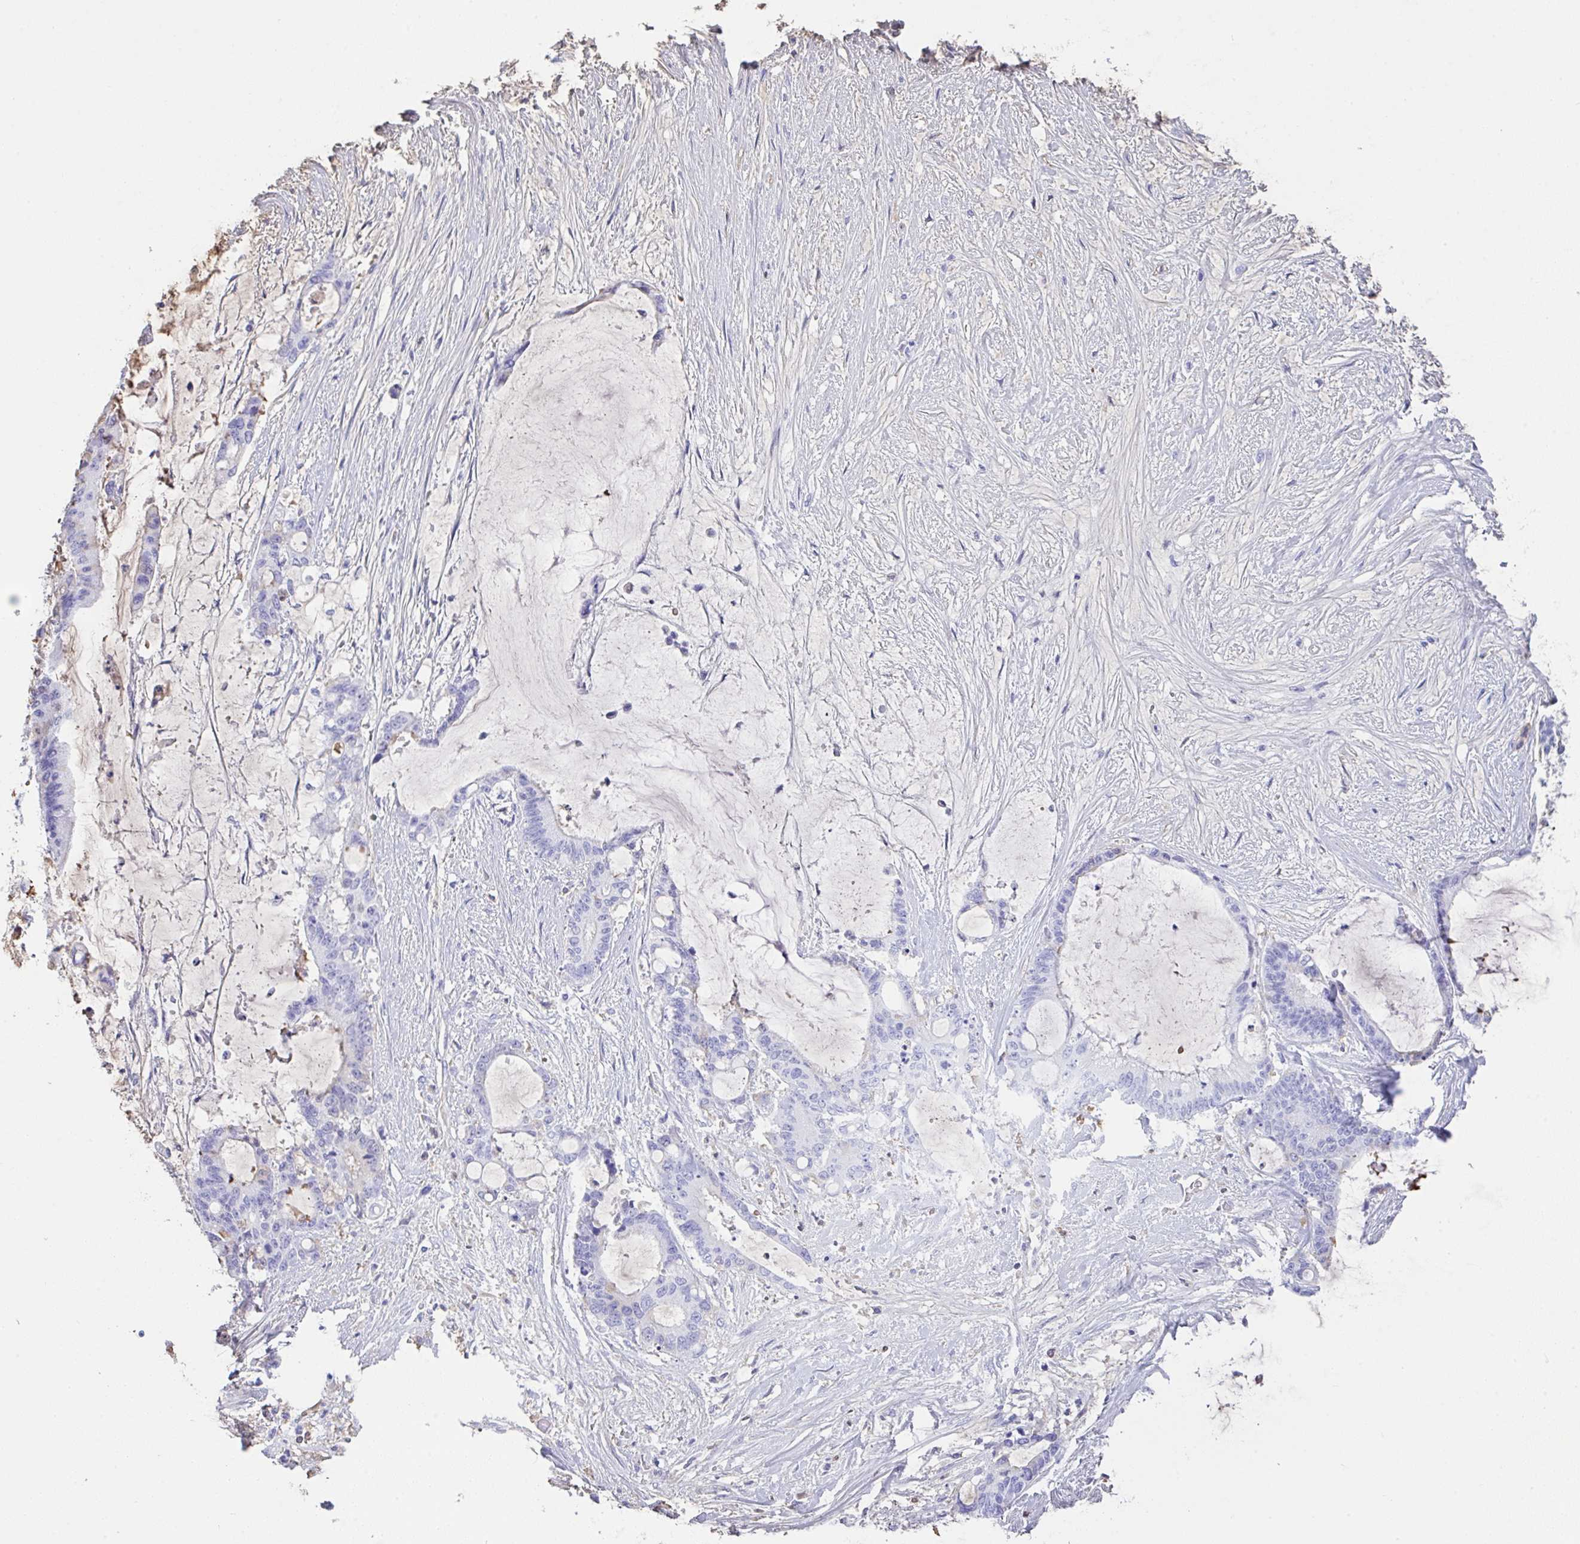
{"staining": {"intensity": "negative", "quantity": "none", "location": "none"}, "tissue": "liver cancer", "cell_type": "Tumor cells", "image_type": "cancer", "snomed": [{"axis": "morphology", "description": "Normal tissue, NOS"}, {"axis": "morphology", "description": "Cholangiocarcinoma"}, {"axis": "topography", "description": "Liver"}, {"axis": "topography", "description": "Peripheral nerve tissue"}], "caption": "High power microscopy histopathology image of an immunohistochemistry (IHC) micrograph of liver cholangiocarcinoma, revealing no significant expression in tumor cells.", "gene": "HOXC12", "patient": {"sex": "female", "age": 73}}